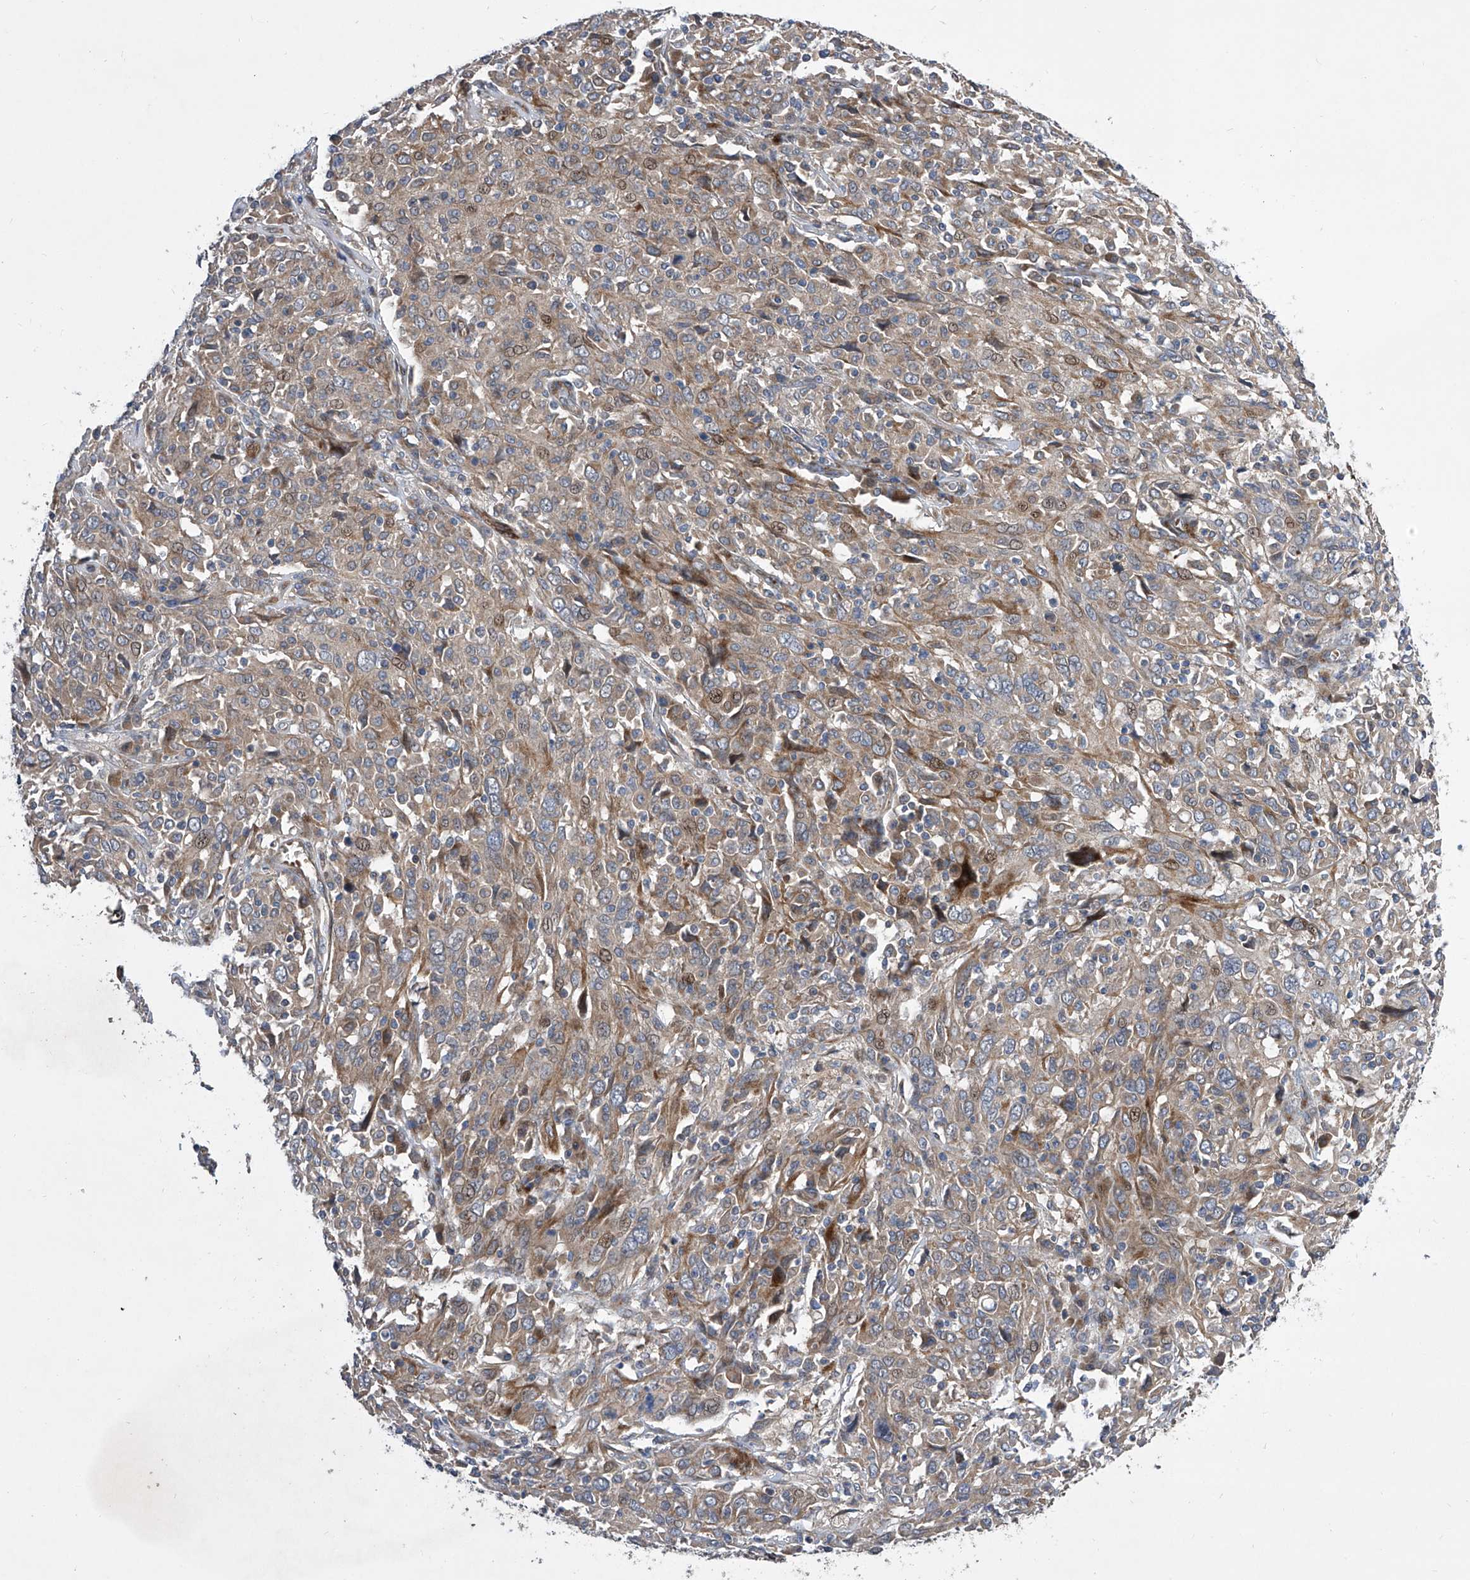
{"staining": {"intensity": "weak", "quantity": ">75%", "location": "cytoplasmic/membranous"}, "tissue": "cervical cancer", "cell_type": "Tumor cells", "image_type": "cancer", "snomed": [{"axis": "morphology", "description": "Squamous cell carcinoma, NOS"}, {"axis": "topography", "description": "Cervix"}], "caption": "Cervical squamous cell carcinoma stained with a brown dye displays weak cytoplasmic/membranous positive staining in approximately >75% of tumor cells.", "gene": "USF3", "patient": {"sex": "female", "age": 46}}